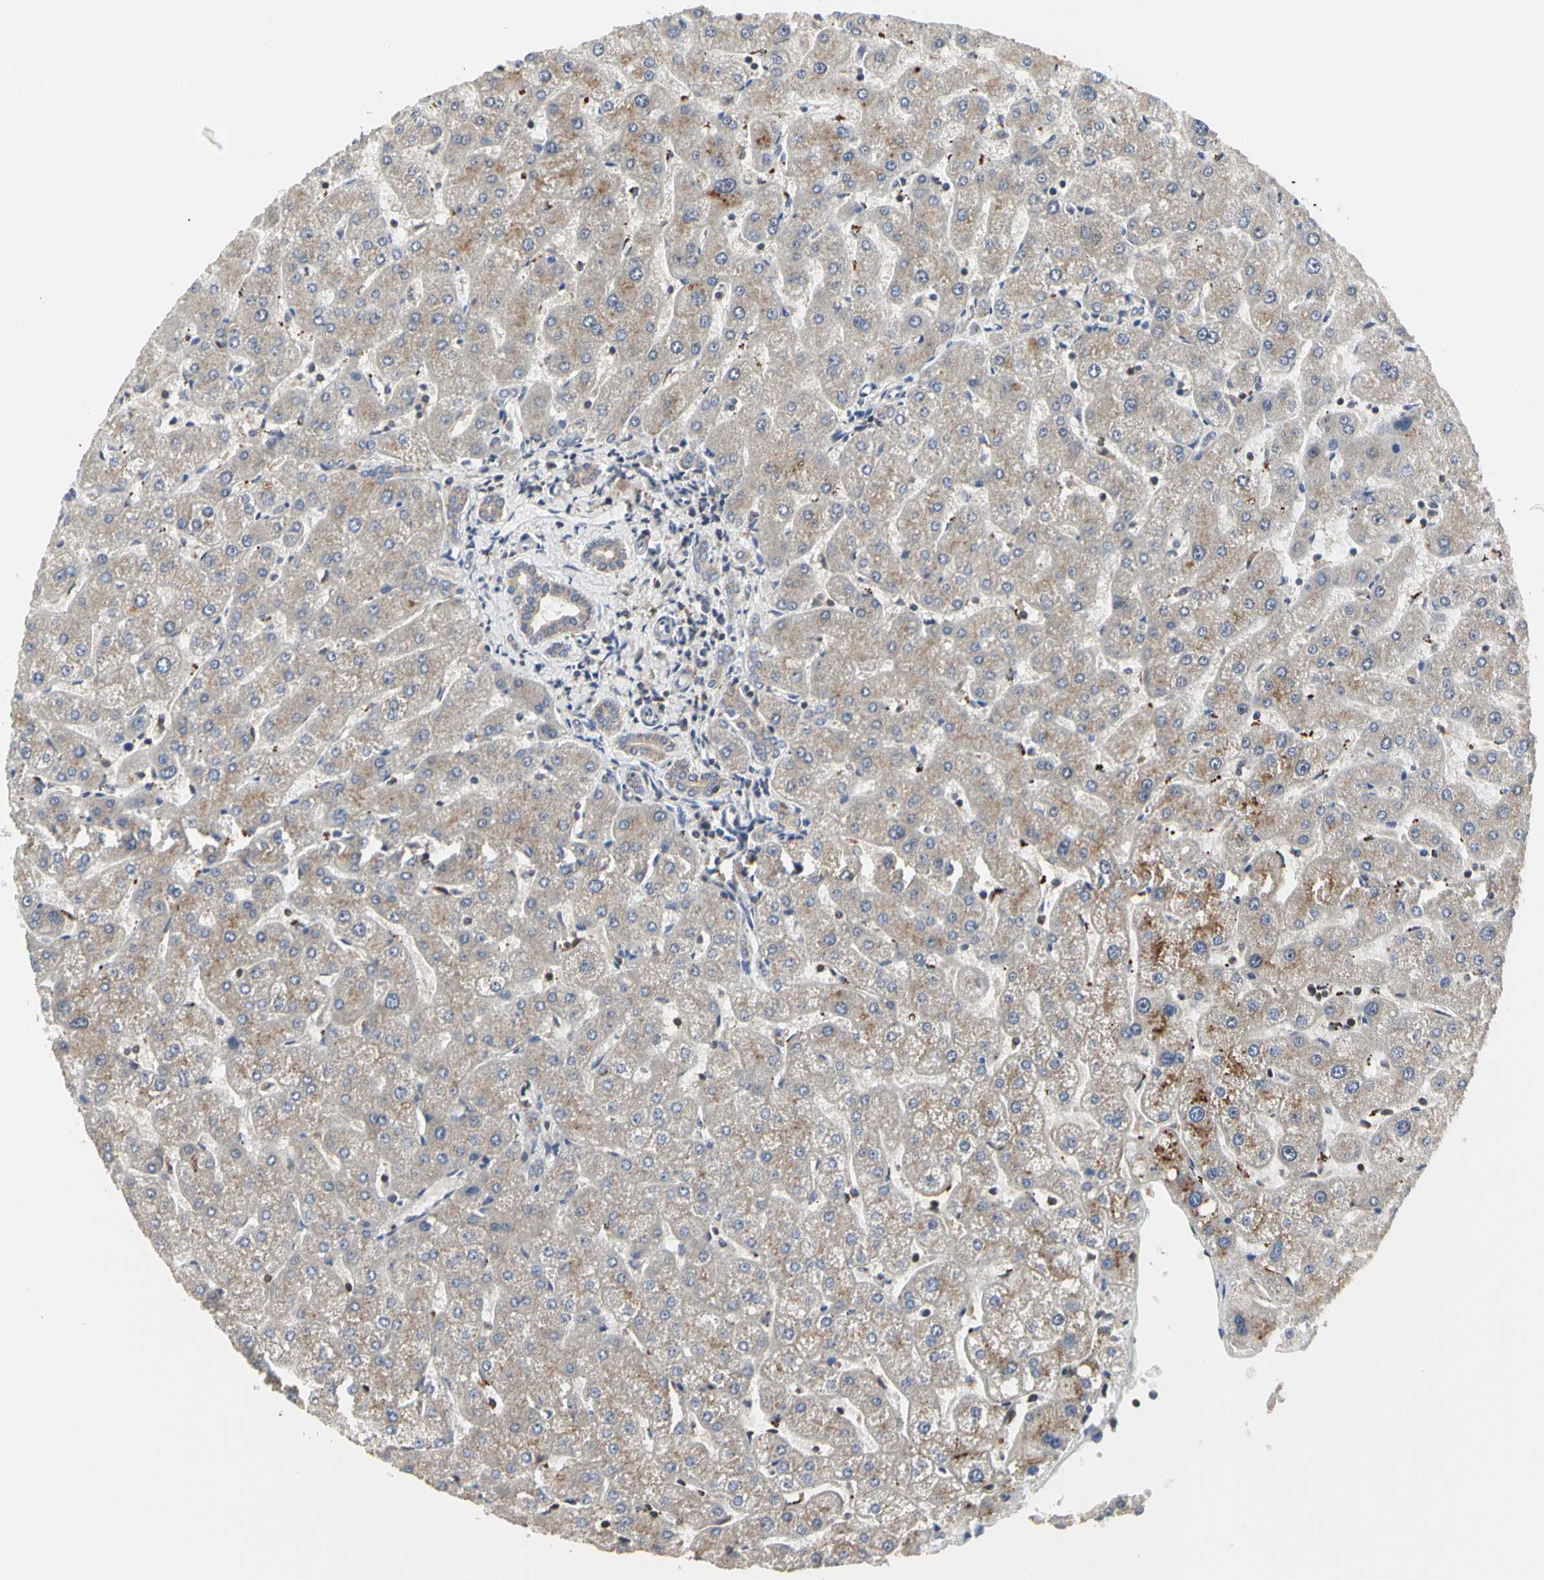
{"staining": {"intensity": "weak", "quantity": ">75%", "location": "cytoplasmic/membranous"}, "tissue": "liver", "cell_type": "Cholangiocytes", "image_type": "normal", "snomed": [{"axis": "morphology", "description": "Normal tissue, NOS"}, {"axis": "topography", "description": "Liver"}], "caption": "A low amount of weak cytoplasmic/membranous staining is appreciated in approximately >75% of cholangiocytes in unremarkable liver. Nuclei are stained in blue.", "gene": "NAPG", "patient": {"sex": "male", "age": 67}}